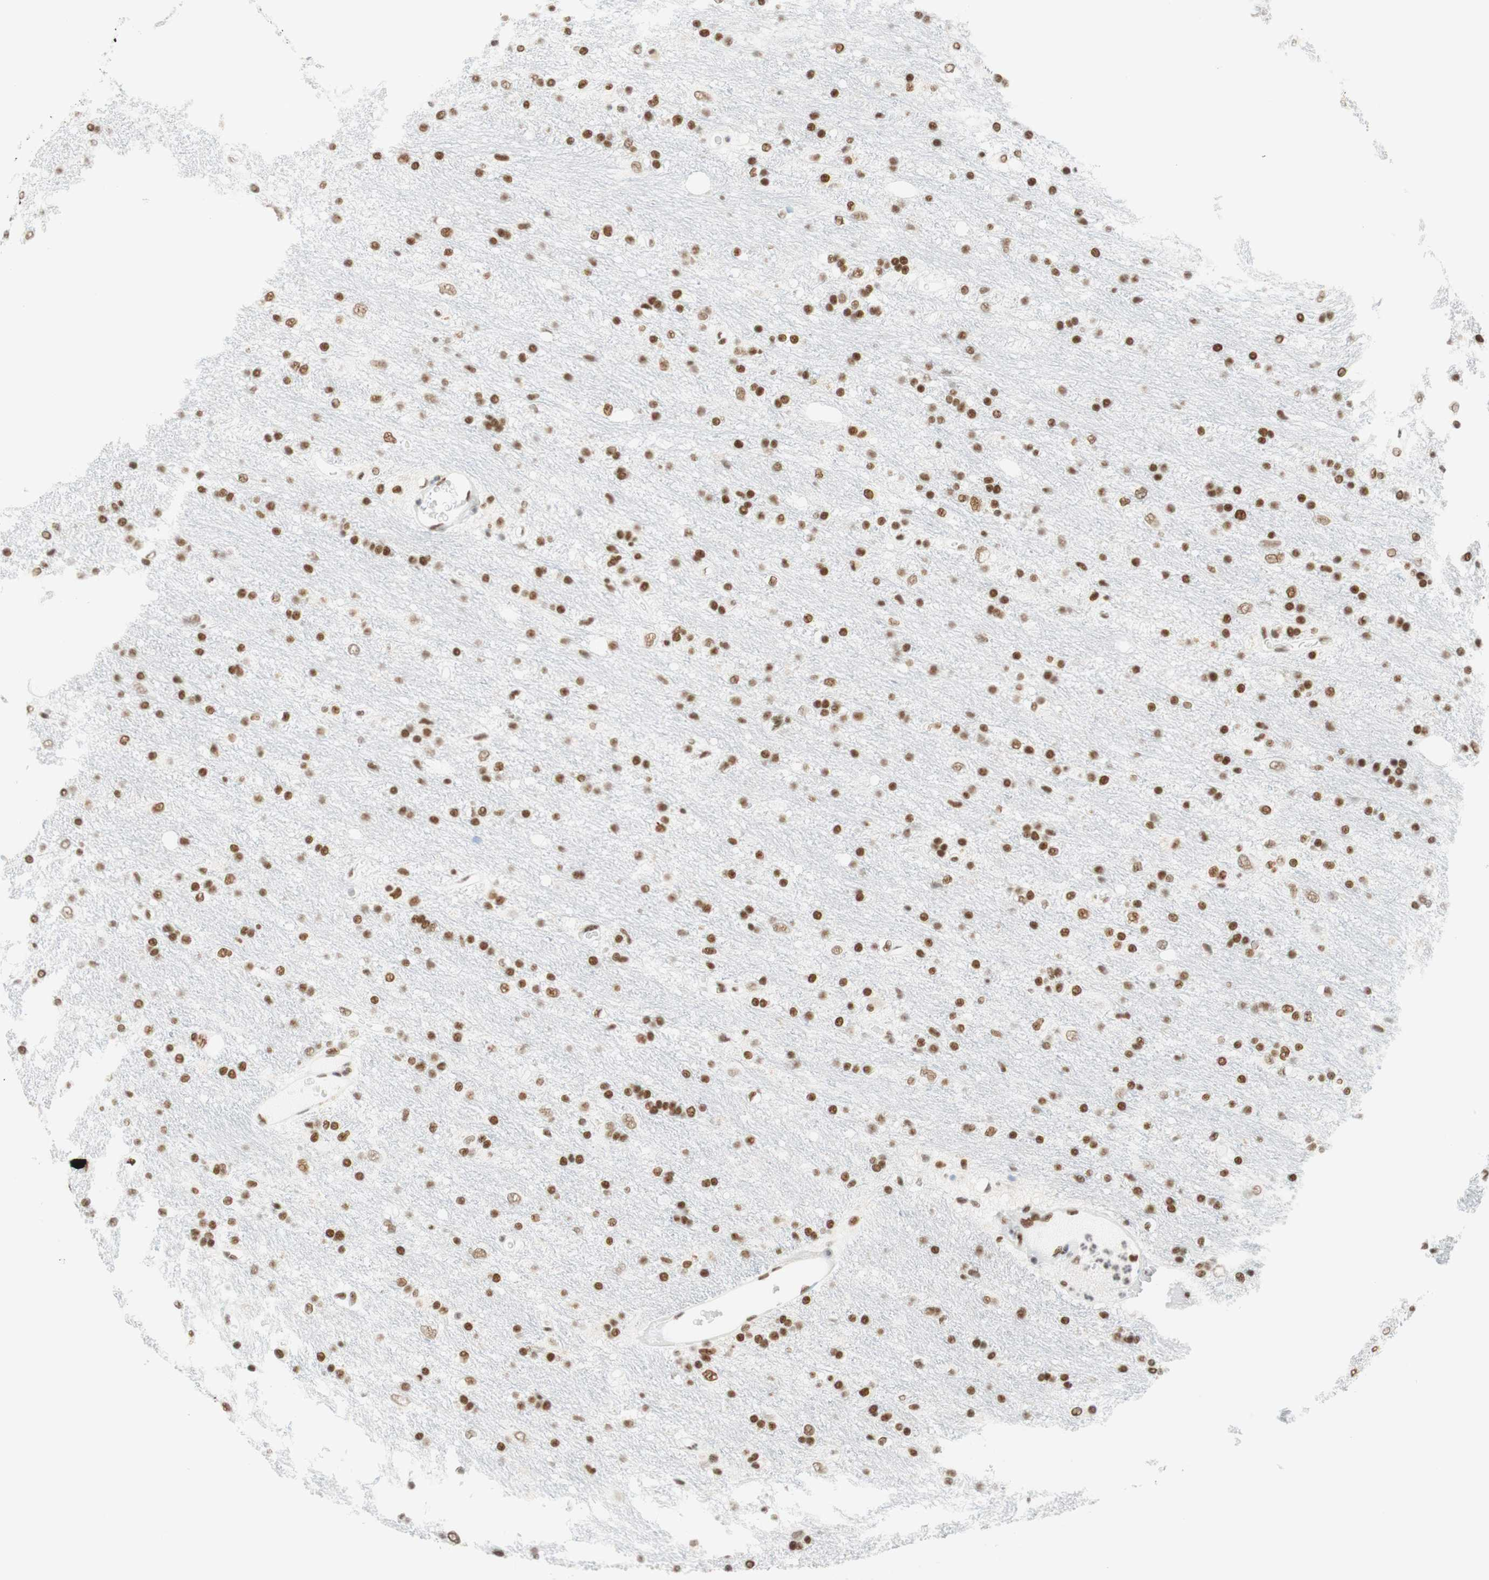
{"staining": {"intensity": "moderate", "quantity": "25%-75%", "location": "nuclear"}, "tissue": "glioma", "cell_type": "Tumor cells", "image_type": "cancer", "snomed": [{"axis": "morphology", "description": "Glioma, malignant, Low grade"}, {"axis": "topography", "description": "Brain"}], "caption": "IHC (DAB) staining of human glioma shows moderate nuclear protein positivity in about 25%-75% of tumor cells.", "gene": "RNF20", "patient": {"sex": "male", "age": 77}}